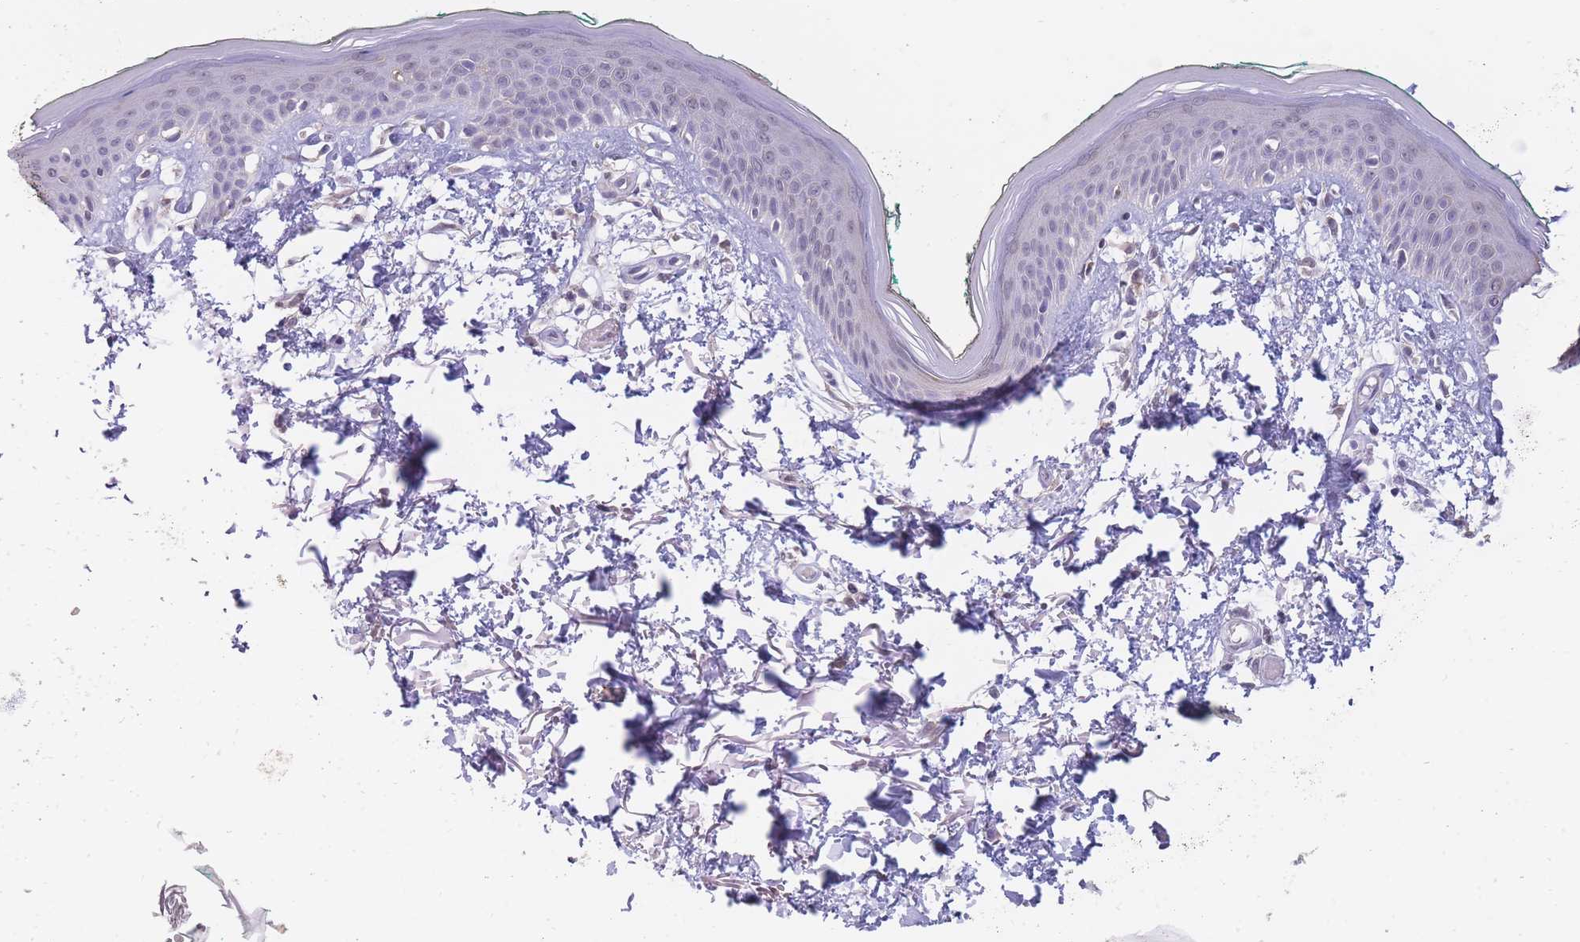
{"staining": {"intensity": "negative", "quantity": "none", "location": "none"}, "tissue": "skin", "cell_type": "Fibroblasts", "image_type": "normal", "snomed": [{"axis": "morphology", "description": "Normal tissue, NOS"}, {"axis": "morphology", "description": "Malignant melanoma, NOS"}, {"axis": "topography", "description": "Skin"}], "caption": "Normal skin was stained to show a protein in brown. There is no significant staining in fibroblasts. (DAB immunohistochemistry (IHC), high magnification).", "gene": "GOLGA6L1", "patient": {"sex": "male", "age": 62}}